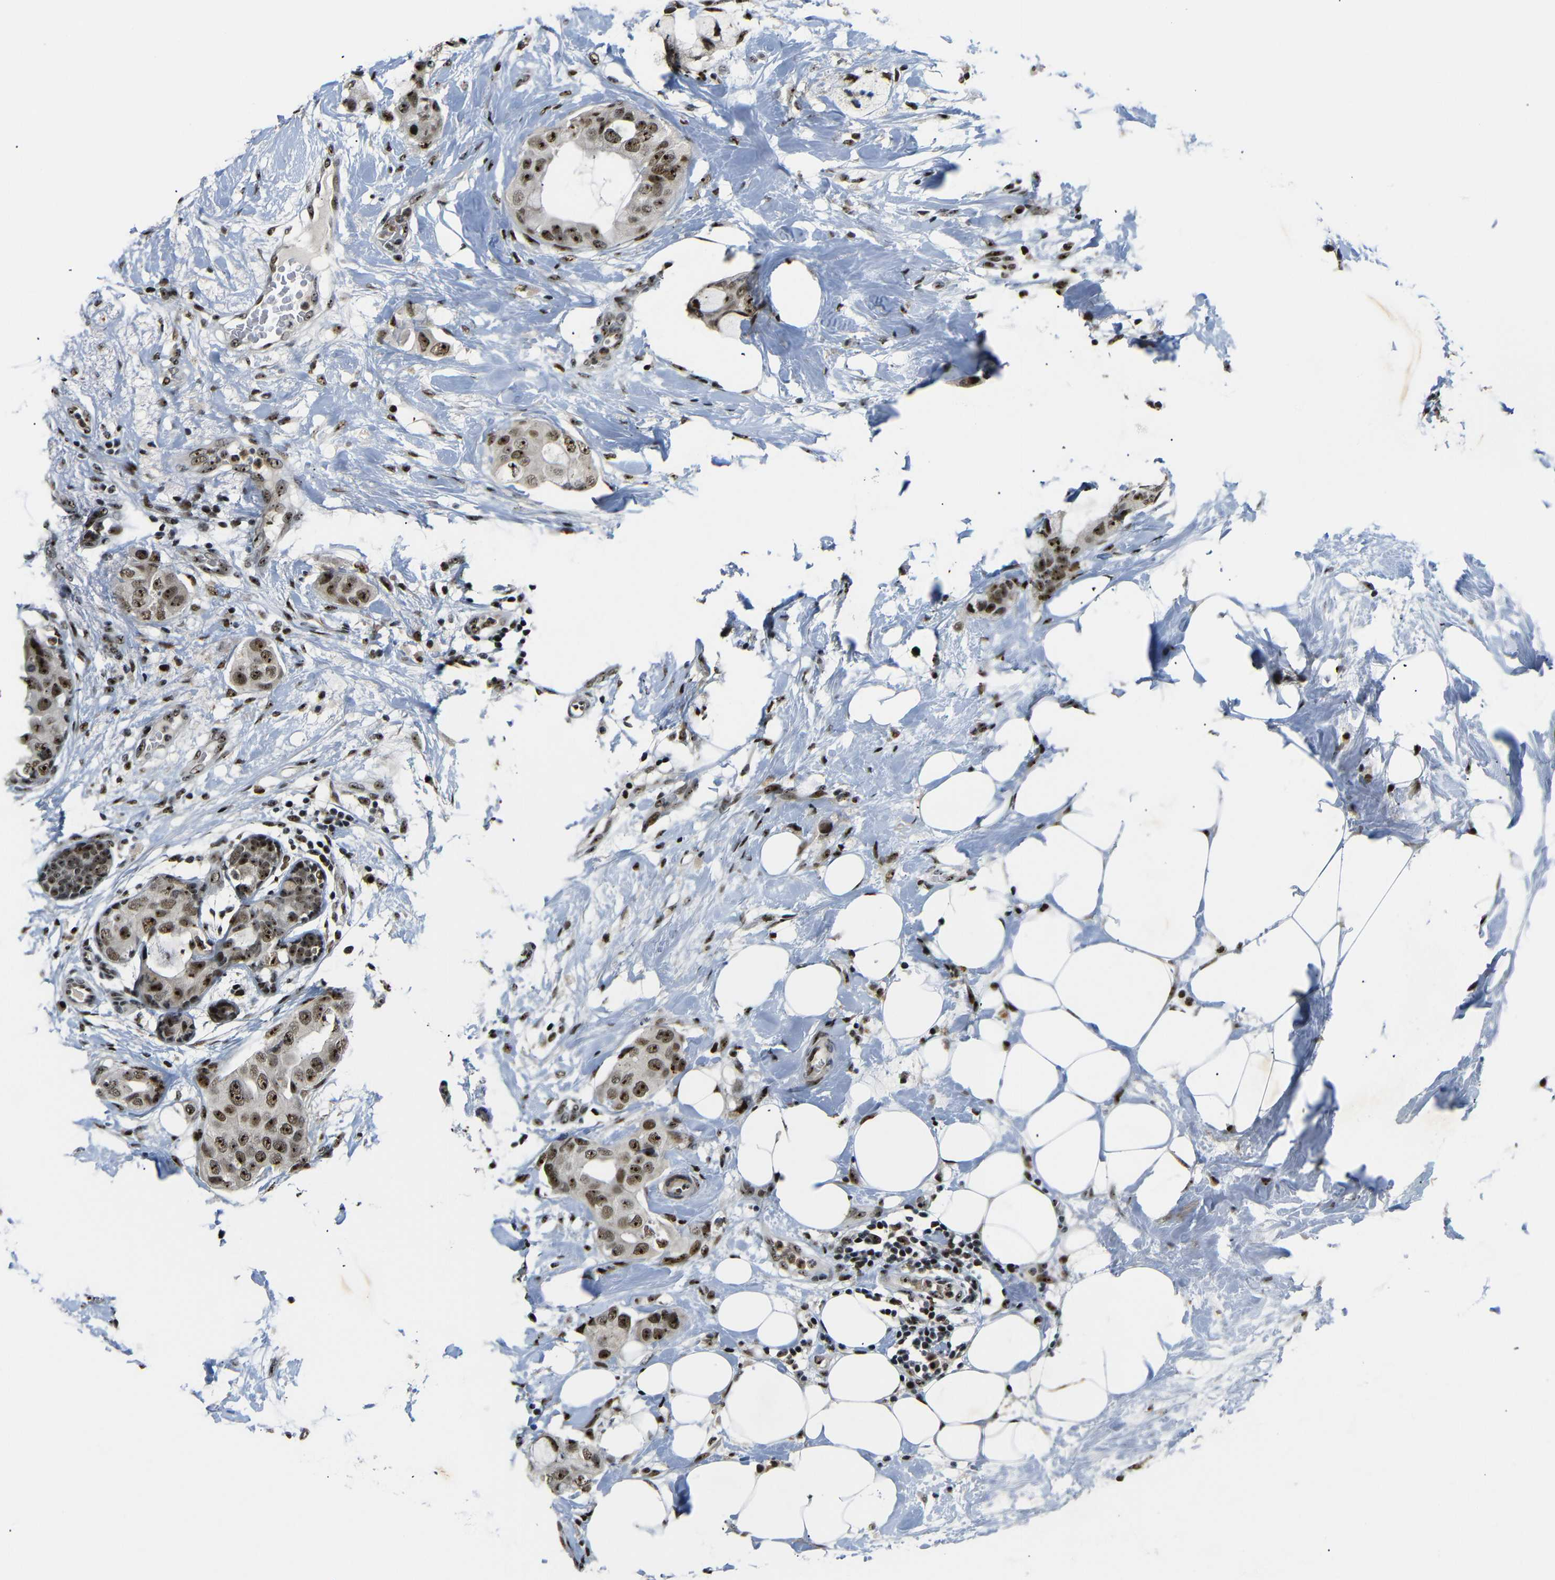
{"staining": {"intensity": "moderate", "quantity": ">75%", "location": "nuclear"}, "tissue": "breast cancer", "cell_type": "Tumor cells", "image_type": "cancer", "snomed": [{"axis": "morphology", "description": "Duct carcinoma"}, {"axis": "topography", "description": "Breast"}], "caption": "This is a photomicrograph of immunohistochemistry (IHC) staining of invasive ductal carcinoma (breast), which shows moderate staining in the nuclear of tumor cells.", "gene": "SETDB2", "patient": {"sex": "female", "age": 40}}